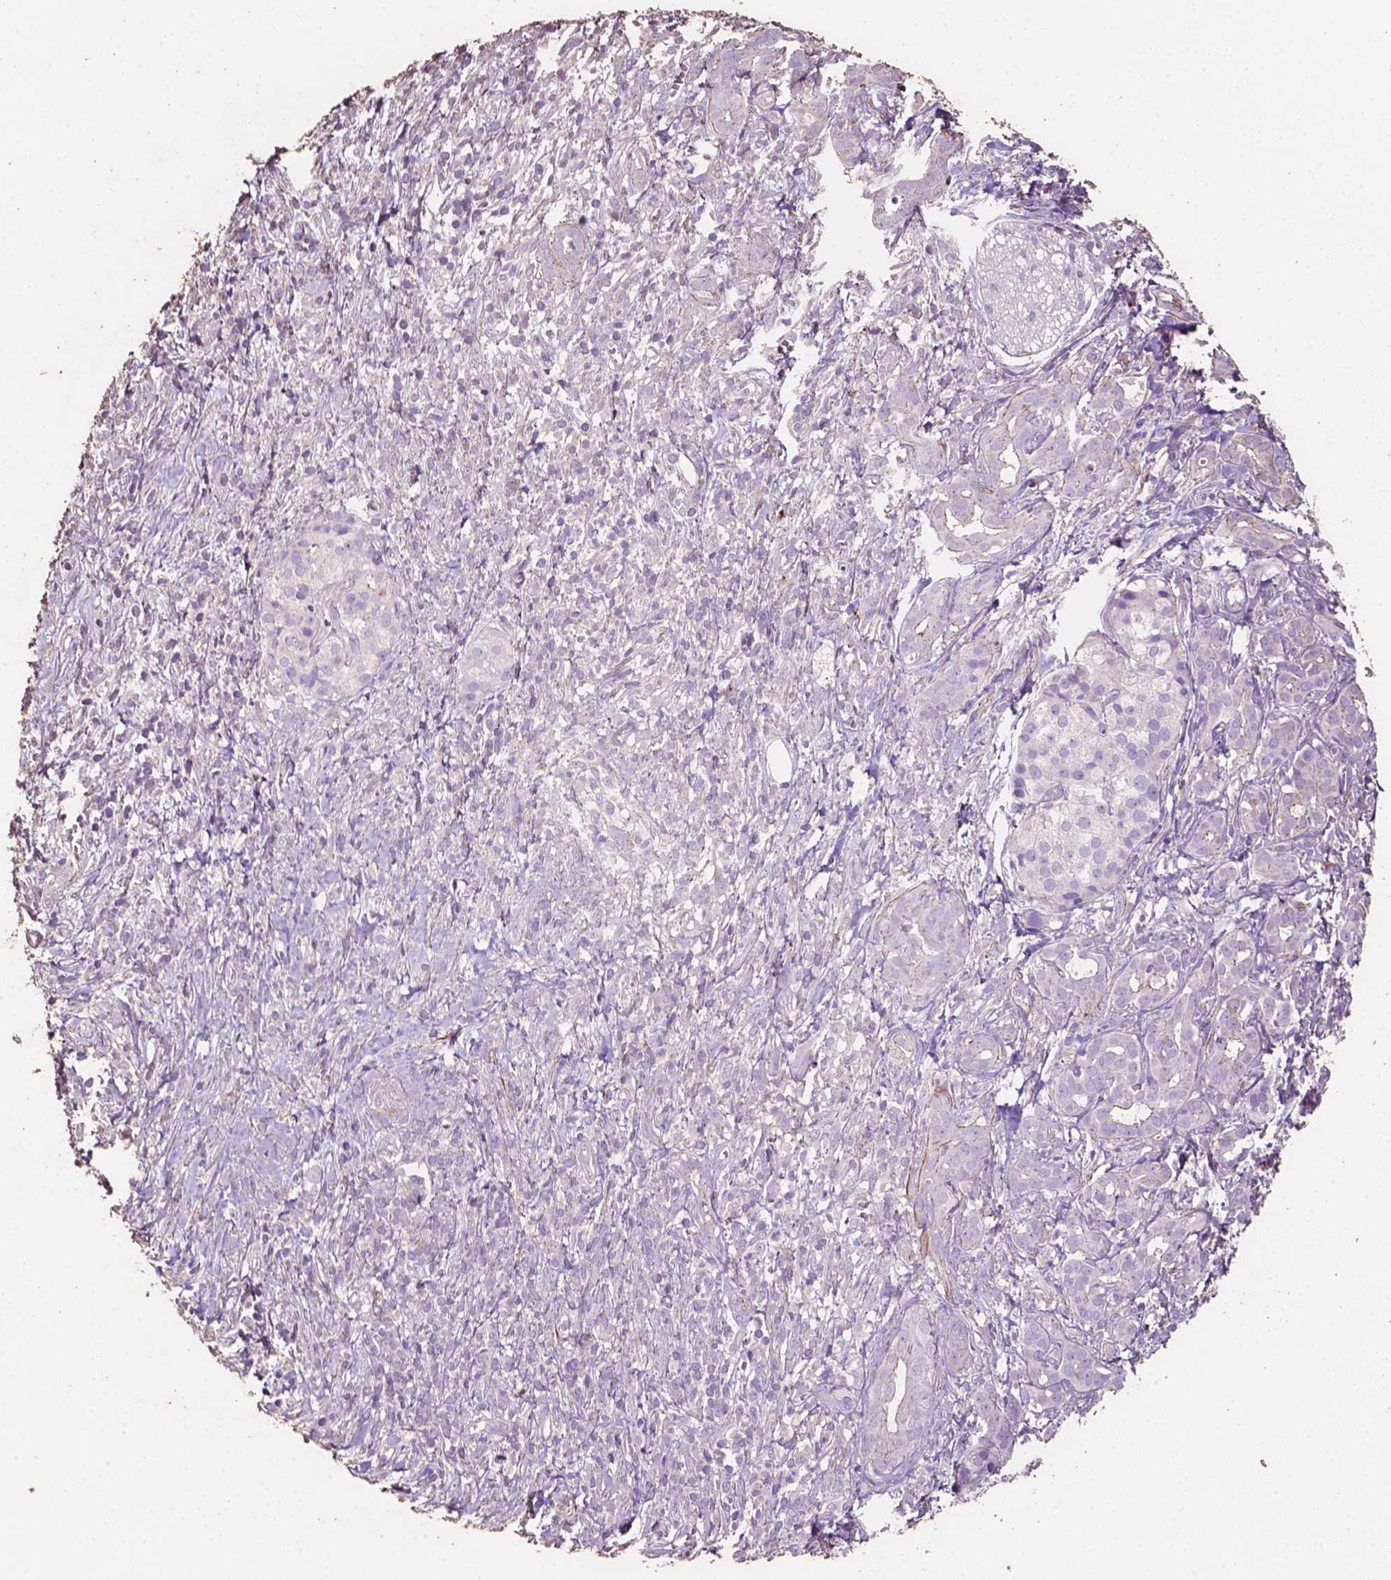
{"staining": {"intensity": "negative", "quantity": "none", "location": "none"}, "tissue": "pancreatic cancer", "cell_type": "Tumor cells", "image_type": "cancer", "snomed": [{"axis": "morphology", "description": "Adenocarcinoma, NOS"}, {"axis": "topography", "description": "Pancreas"}], "caption": "A histopathology image of human adenocarcinoma (pancreatic) is negative for staining in tumor cells.", "gene": "COMMD4", "patient": {"sex": "male", "age": 61}}